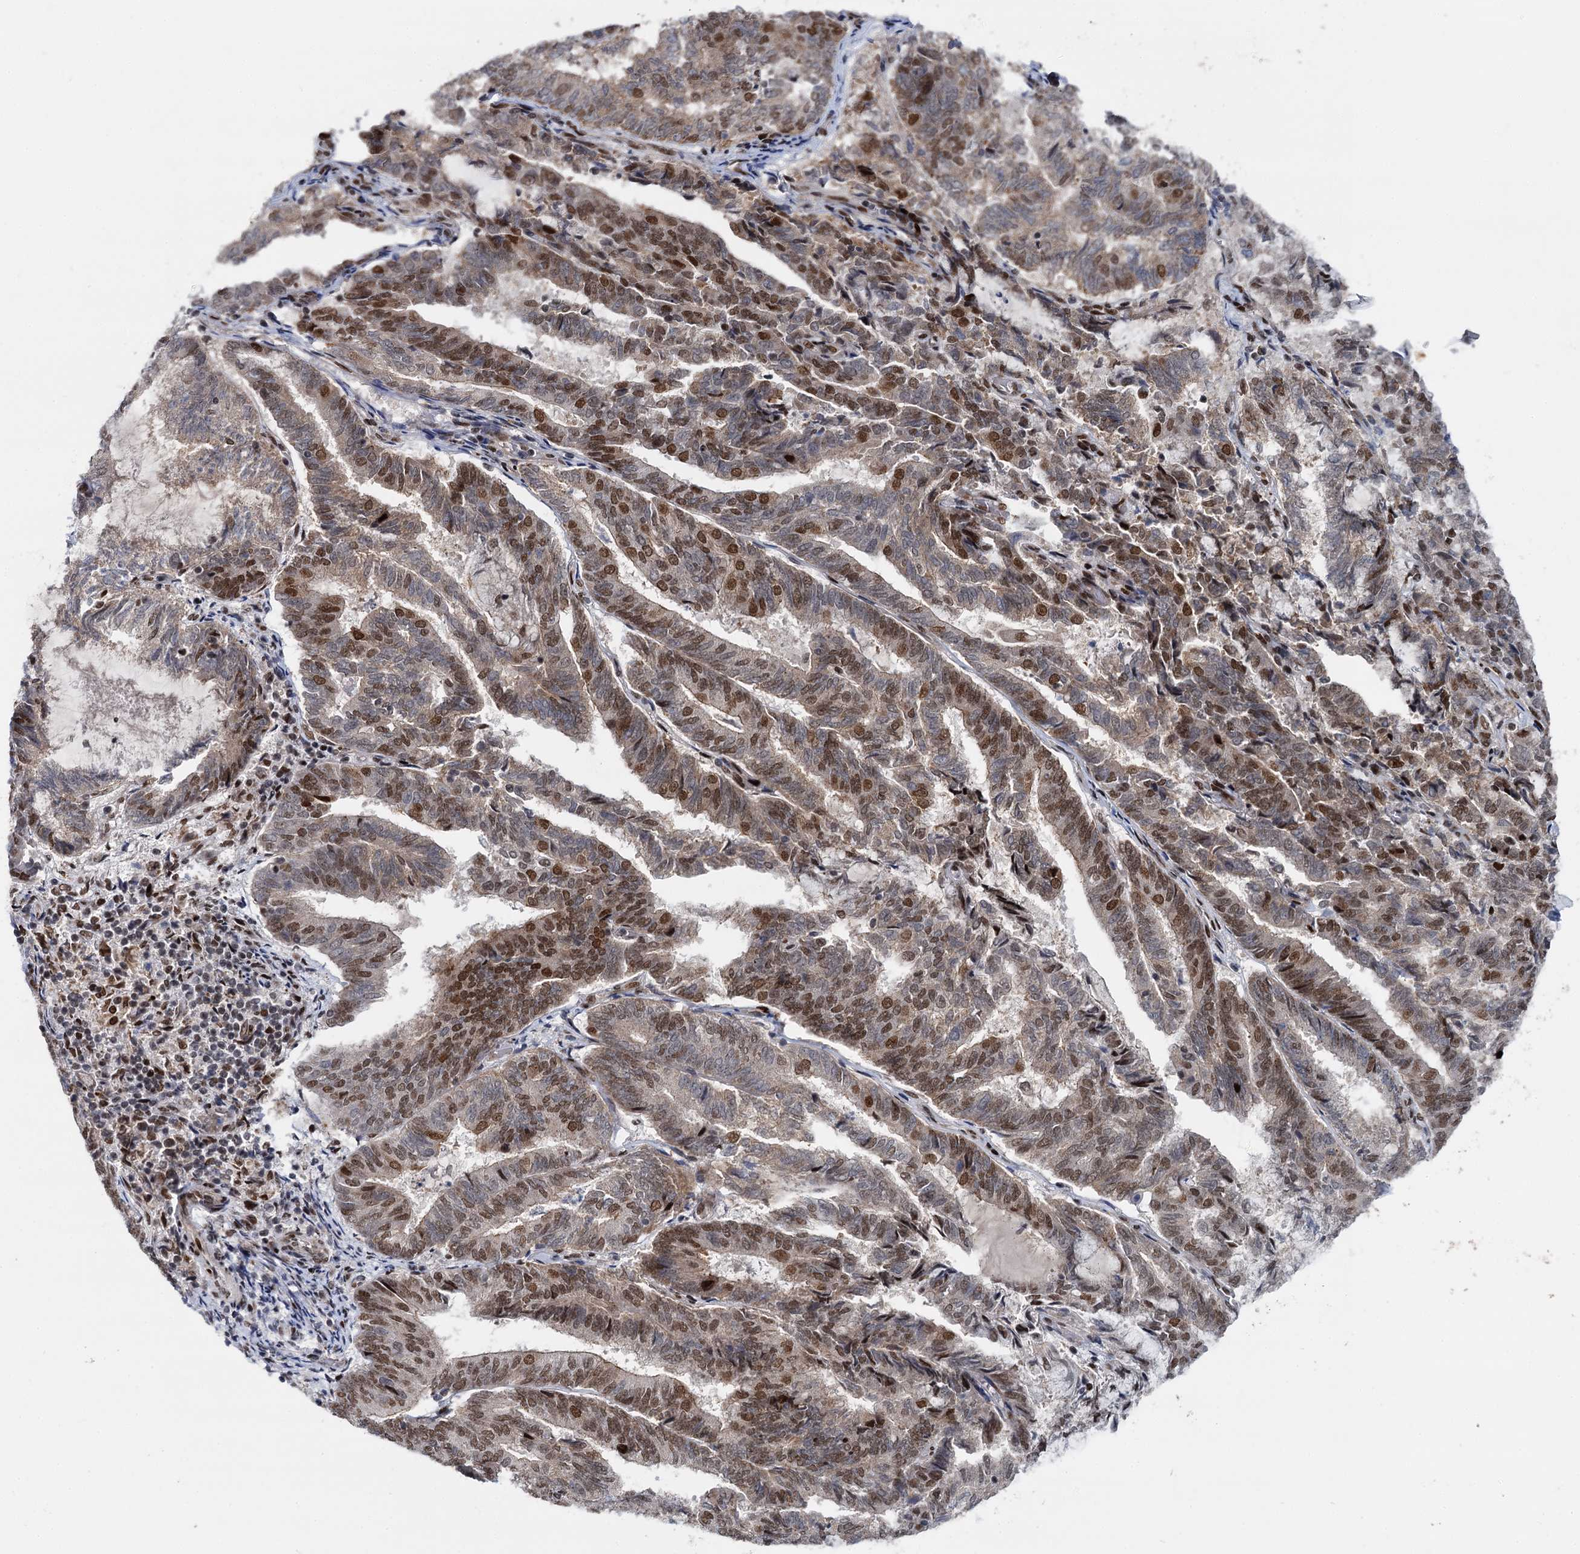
{"staining": {"intensity": "moderate", "quantity": ">75%", "location": "nuclear"}, "tissue": "endometrial cancer", "cell_type": "Tumor cells", "image_type": "cancer", "snomed": [{"axis": "morphology", "description": "Adenocarcinoma, NOS"}, {"axis": "topography", "description": "Endometrium"}], "caption": "Immunohistochemical staining of adenocarcinoma (endometrial) shows moderate nuclear protein expression in about >75% of tumor cells.", "gene": "RUFY2", "patient": {"sex": "female", "age": 80}}